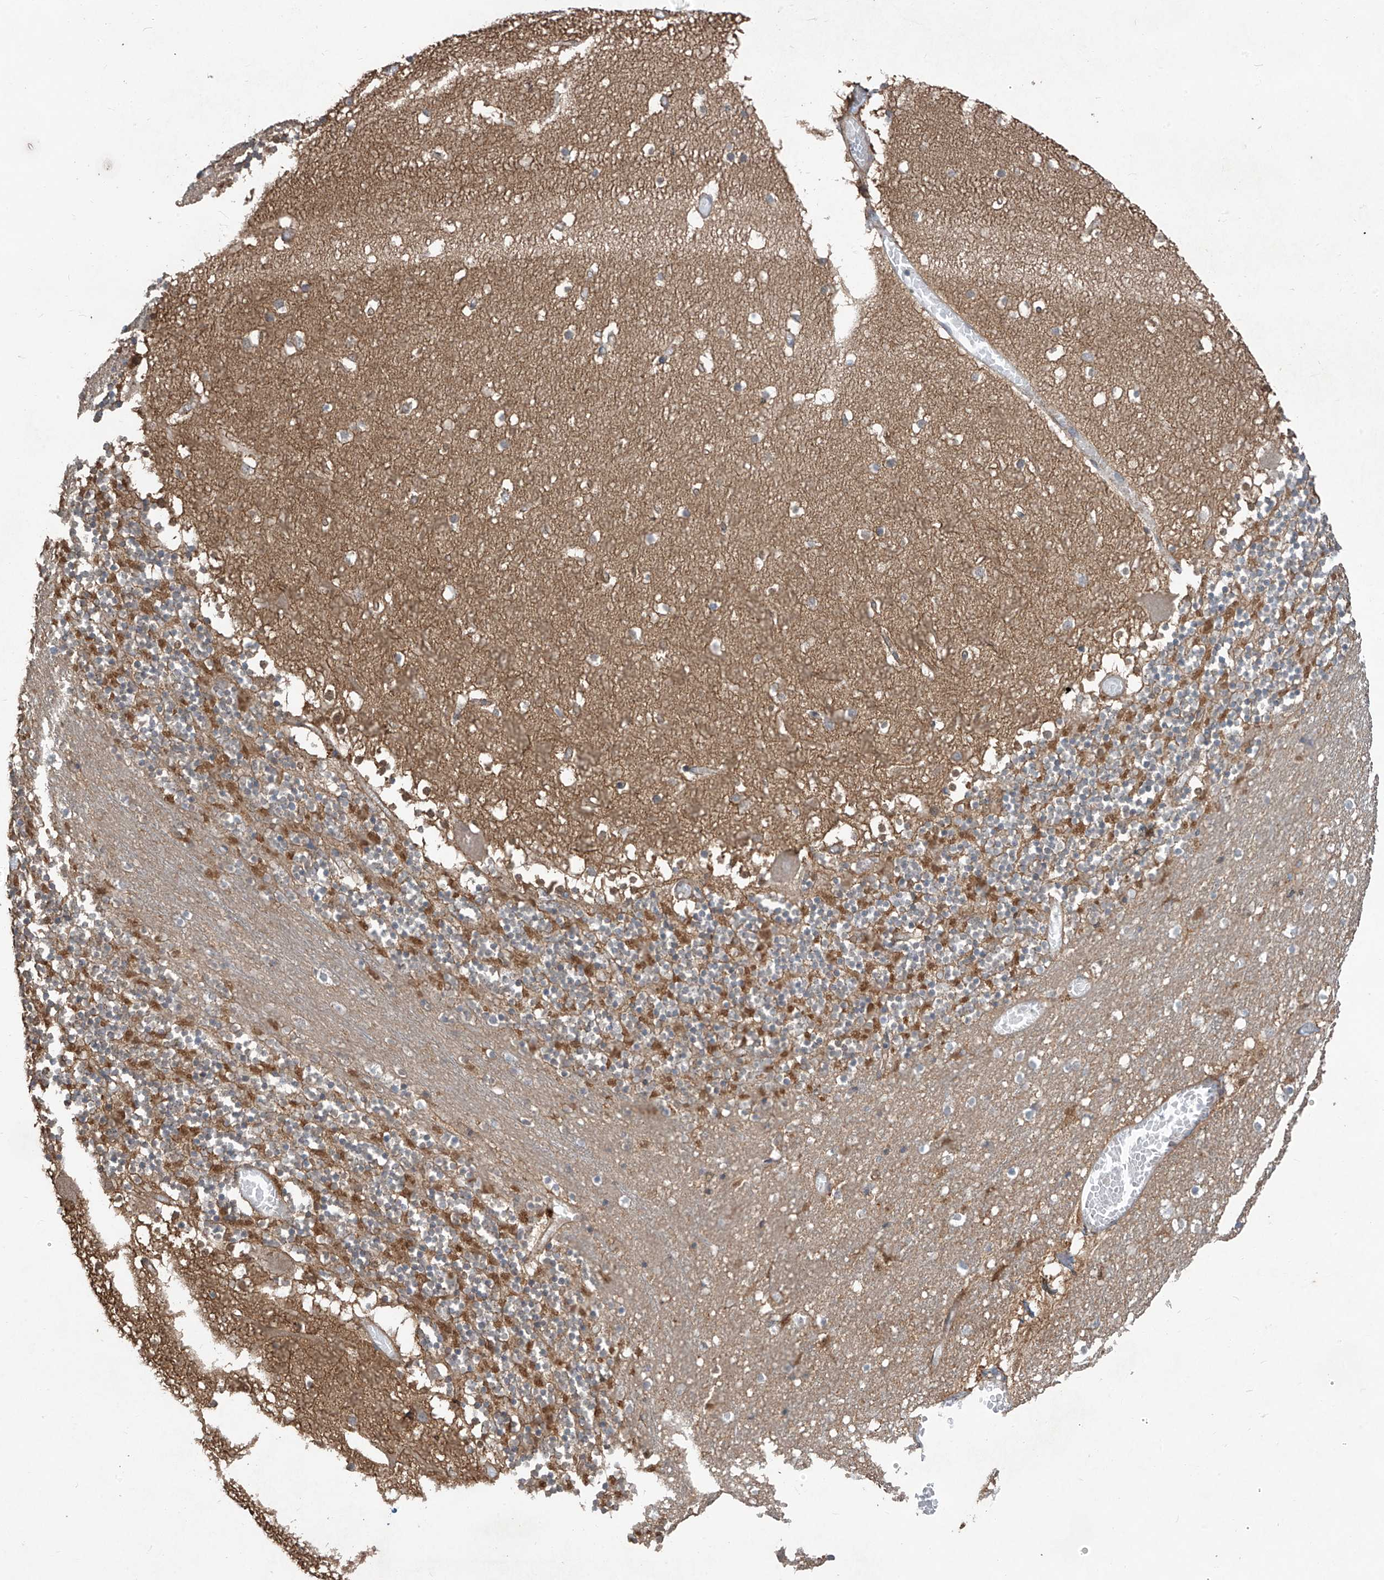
{"staining": {"intensity": "moderate", "quantity": "25%-75%", "location": "cytoplasmic/membranous"}, "tissue": "cerebellum", "cell_type": "Cells in granular layer", "image_type": "normal", "snomed": [{"axis": "morphology", "description": "Normal tissue, NOS"}, {"axis": "topography", "description": "Cerebellum"}], "caption": "Immunohistochemistry image of benign human cerebellum stained for a protein (brown), which exhibits medium levels of moderate cytoplasmic/membranous expression in about 25%-75% of cells in granular layer.", "gene": "AGBL5", "patient": {"sex": "female", "age": 28}}